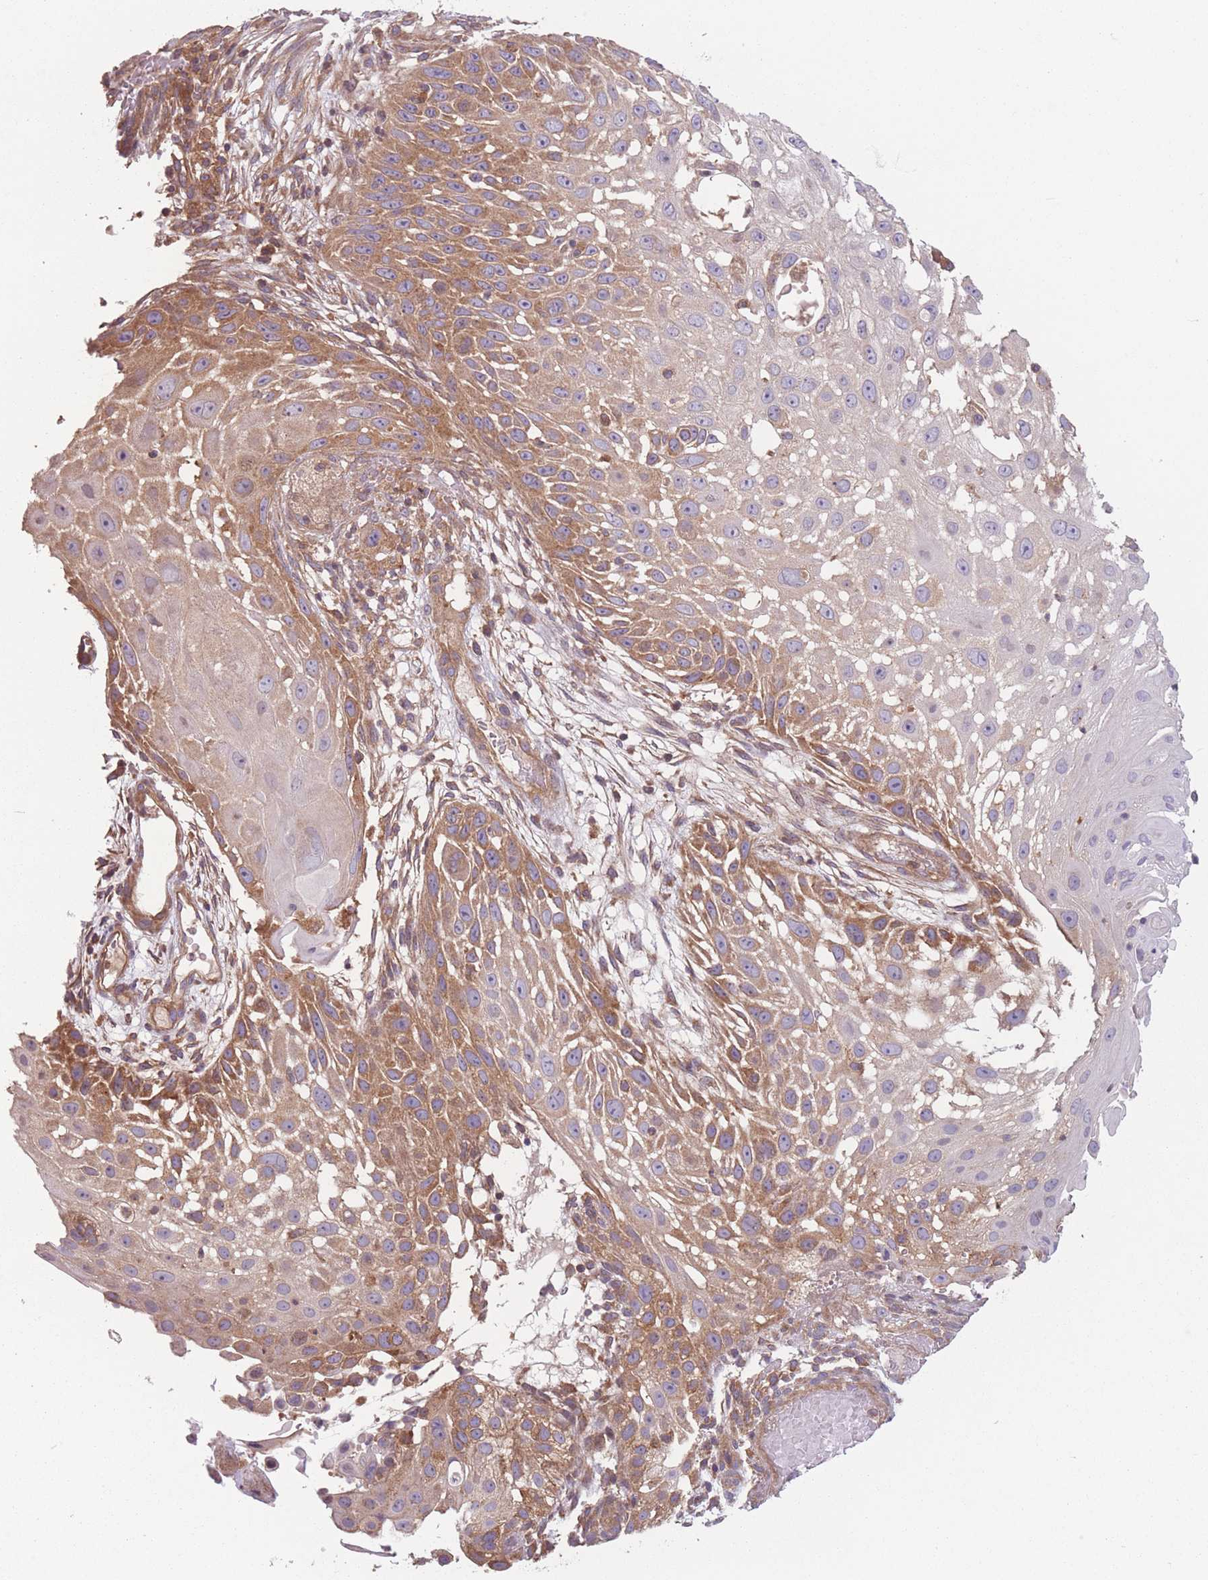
{"staining": {"intensity": "moderate", "quantity": ">75%", "location": "cytoplasmic/membranous"}, "tissue": "skin cancer", "cell_type": "Tumor cells", "image_type": "cancer", "snomed": [{"axis": "morphology", "description": "Squamous cell carcinoma, NOS"}, {"axis": "topography", "description": "Skin"}], "caption": "Moderate cytoplasmic/membranous staining for a protein is identified in approximately >75% of tumor cells of skin cancer using immunohistochemistry.", "gene": "WASHC2A", "patient": {"sex": "female", "age": 44}}